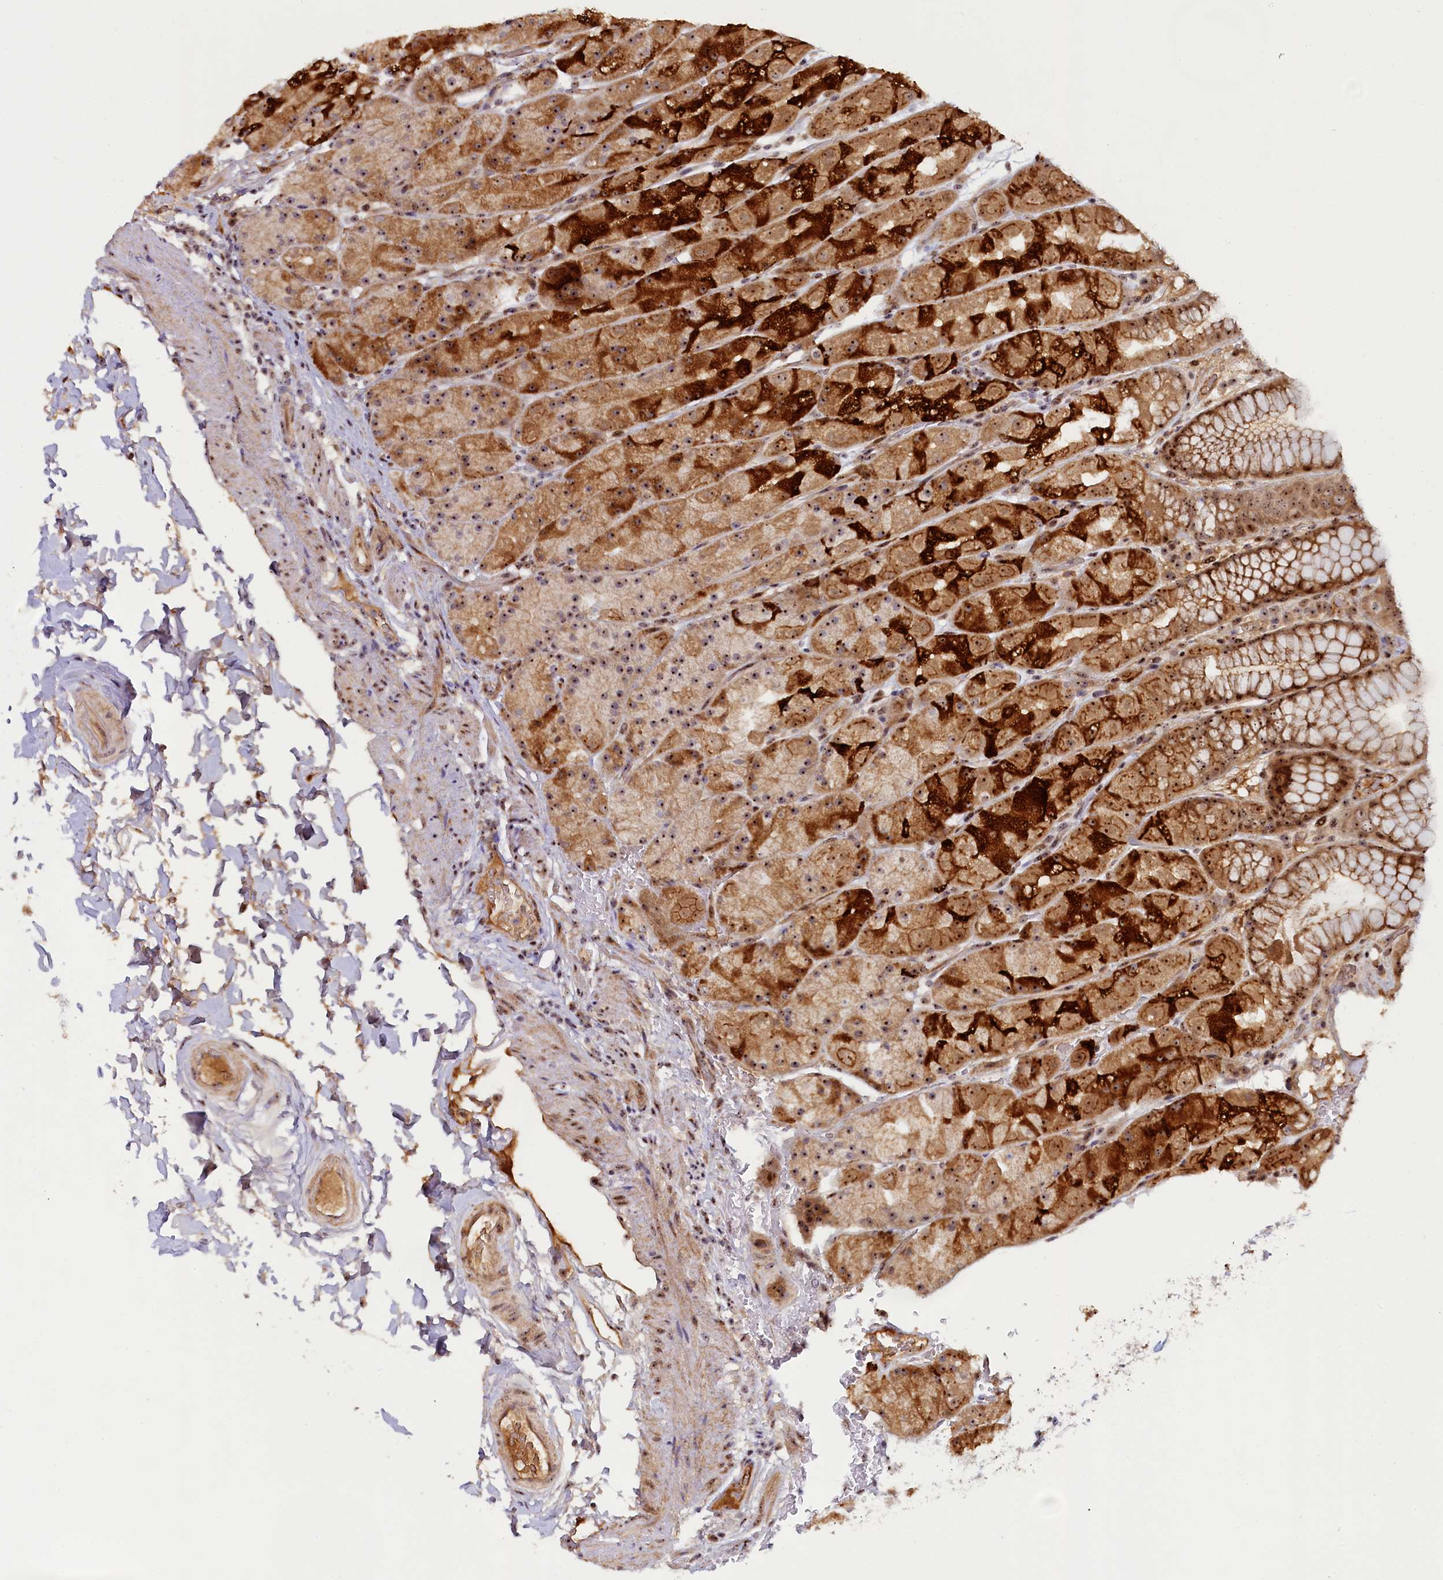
{"staining": {"intensity": "strong", "quantity": ">75%", "location": "cytoplasmic/membranous,nuclear"}, "tissue": "stomach", "cell_type": "Glandular cells", "image_type": "normal", "snomed": [{"axis": "morphology", "description": "Normal tissue, NOS"}, {"axis": "topography", "description": "Stomach, upper"}, {"axis": "topography", "description": "Stomach, lower"}], "caption": "DAB (3,3'-diaminobenzidine) immunohistochemical staining of benign stomach reveals strong cytoplasmic/membranous,nuclear protein expression in about >75% of glandular cells.", "gene": "TCOF1", "patient": {"sex": "male", "age": 67}}